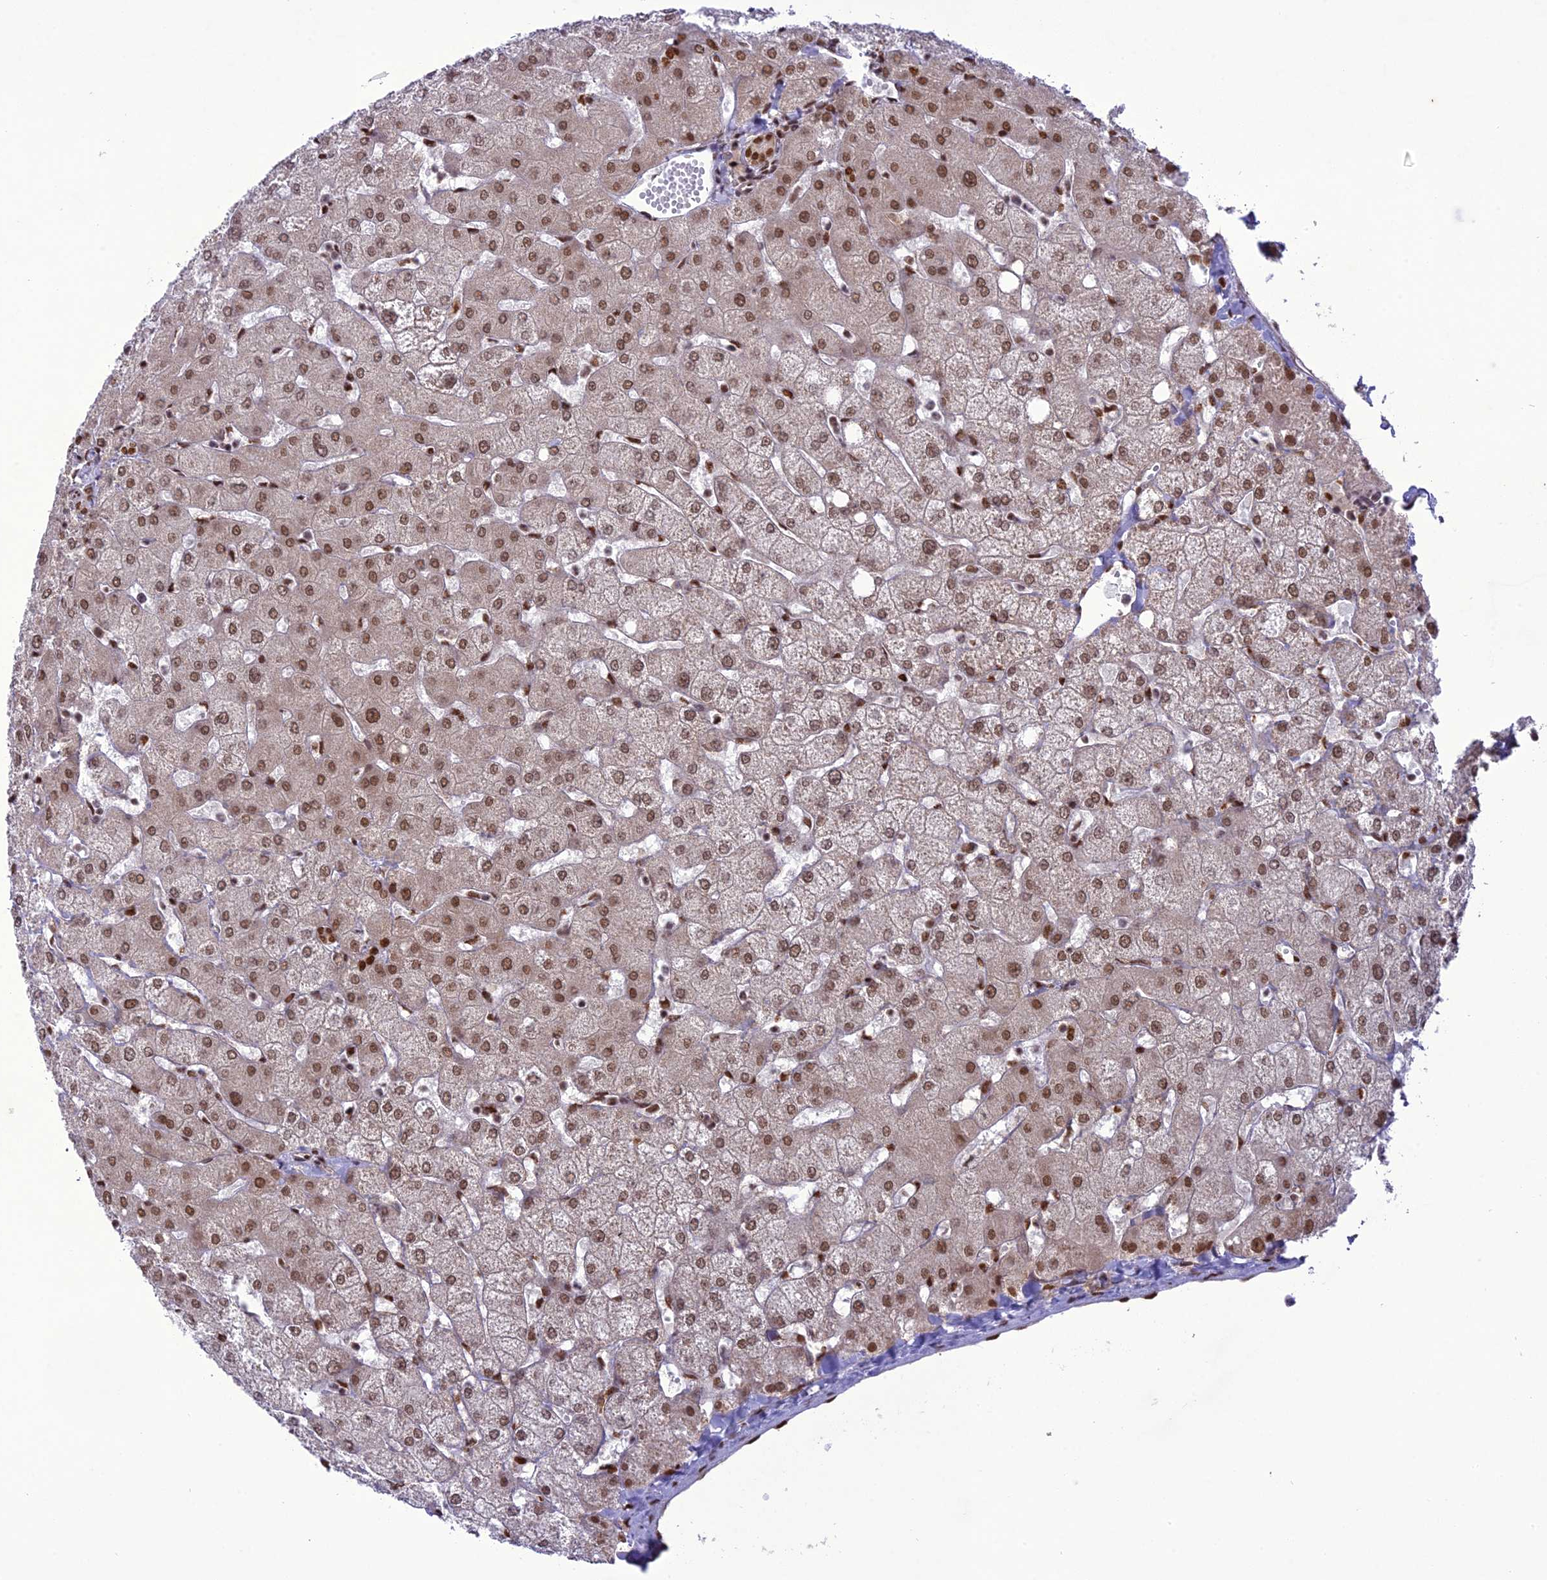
{"staining": {"intensity": "moderate", "quantity": "25%-75%", "location": "nuclear"}, "tissue": "liver", "cell_type": "Cholangiocytes", "image_type": "normal", "snomed": [{"axis": "morphology", "description": "Normal tissue, NOS"}, {"axis": "topography", "description": "Liver"}], "caption": "This histopathology image reveals immunohistochemistry staining of unremarkable human liver, with medium moderate nuclear expression in about 25%-75% of cholangiocytes.", "gene": "DDX1", "patient": {"sex": "female", "age": 54}}